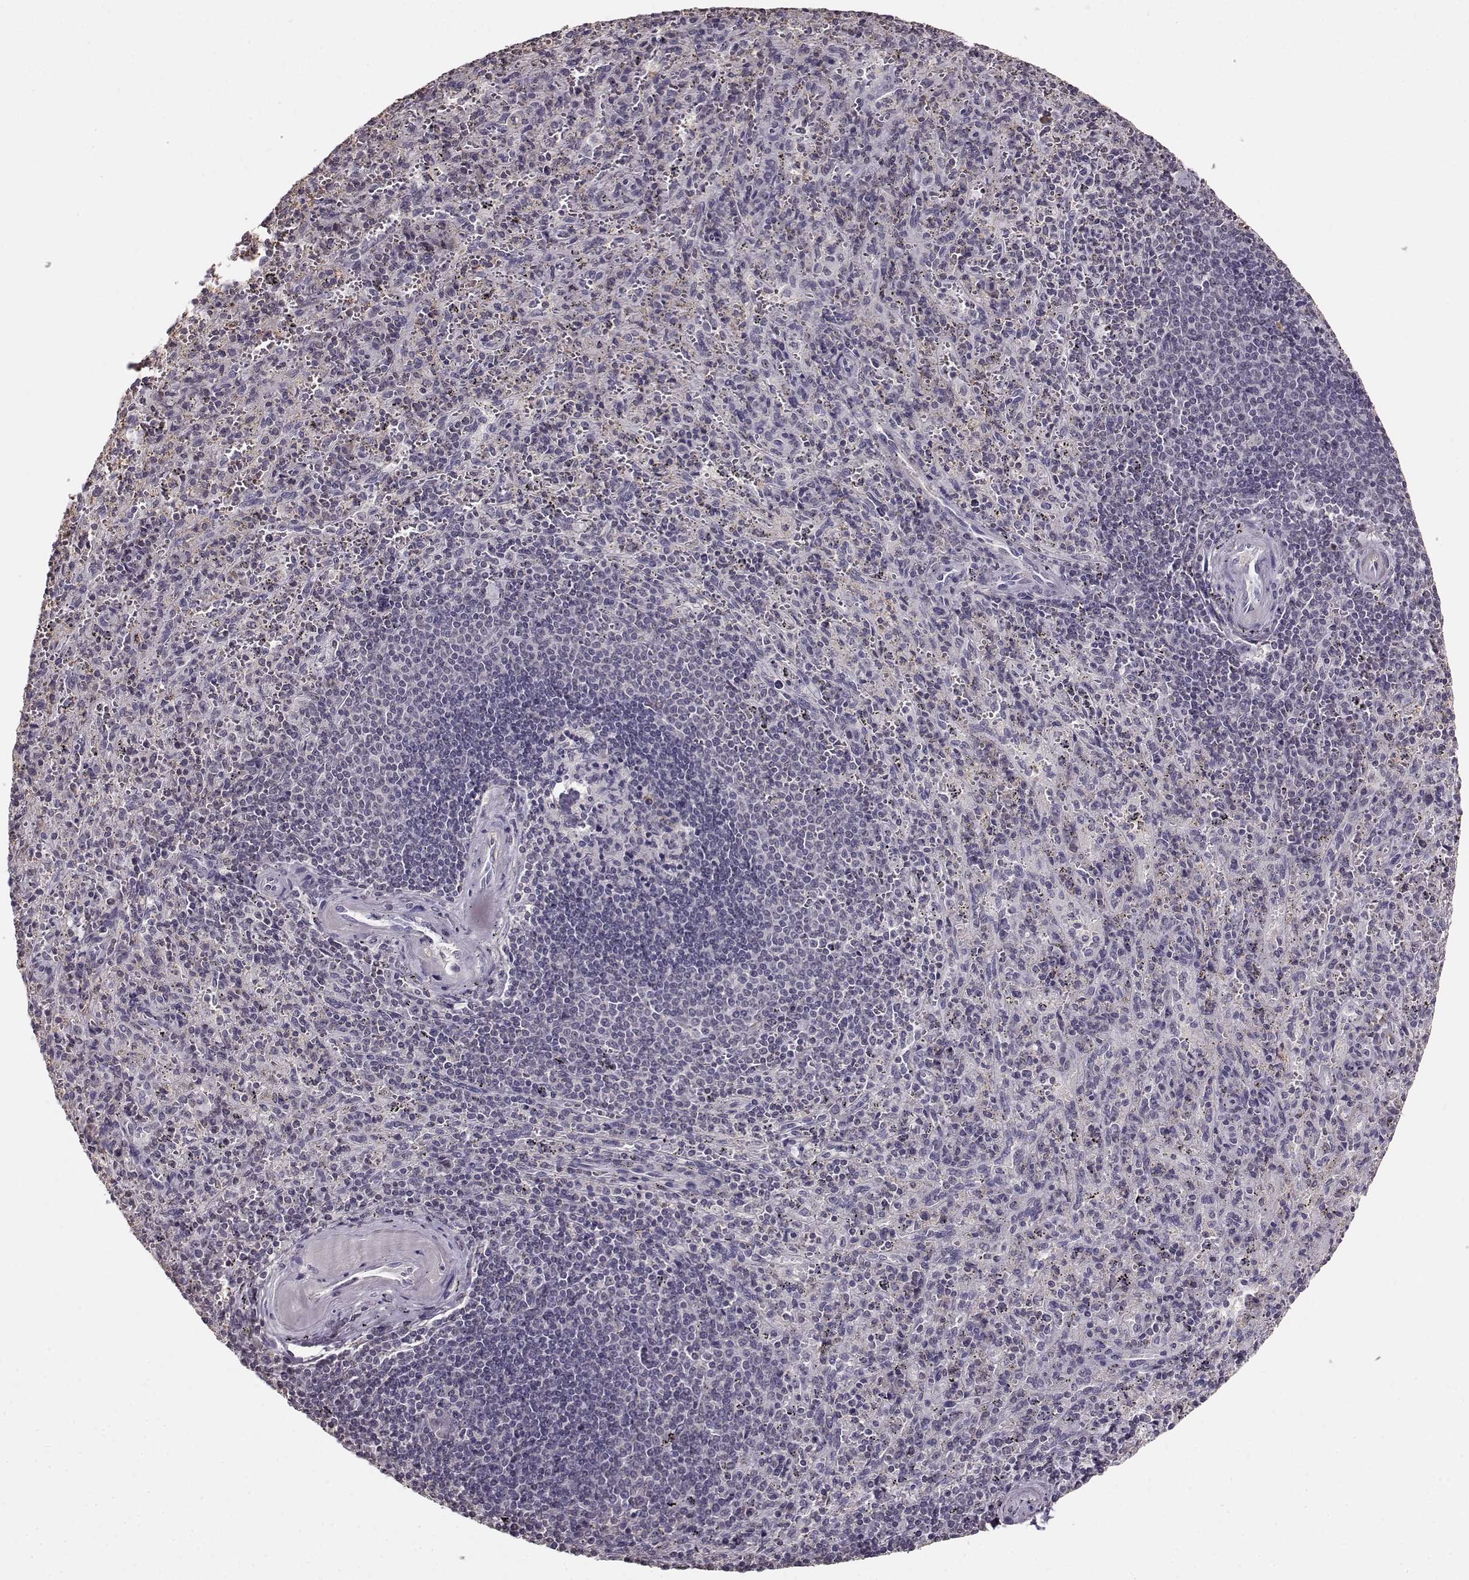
{"staining": {"intensity": "negative", "quantity": "none", "location": "none"}, "tissue": "spleen", "cell_type": "Cells in red pulp", "image_type": "normal", "snomed": [{"axis": "morphology", "description": "Normal tissue, NOS"}, {"axis": "topography", "description": "Spleen"}], "caption": "IHC of unremarkable human spleen demonstrates no staining in cells in red pulp. The staining was performed using DAB (3,3'-diaminobenzidine) to visualize the protein expression in brown, while the nuclei were stained in blue with hematoxylin (Magnification: 20x).", "gene": "RP1L1", "patient": {"sex": "male", "age": 57}}